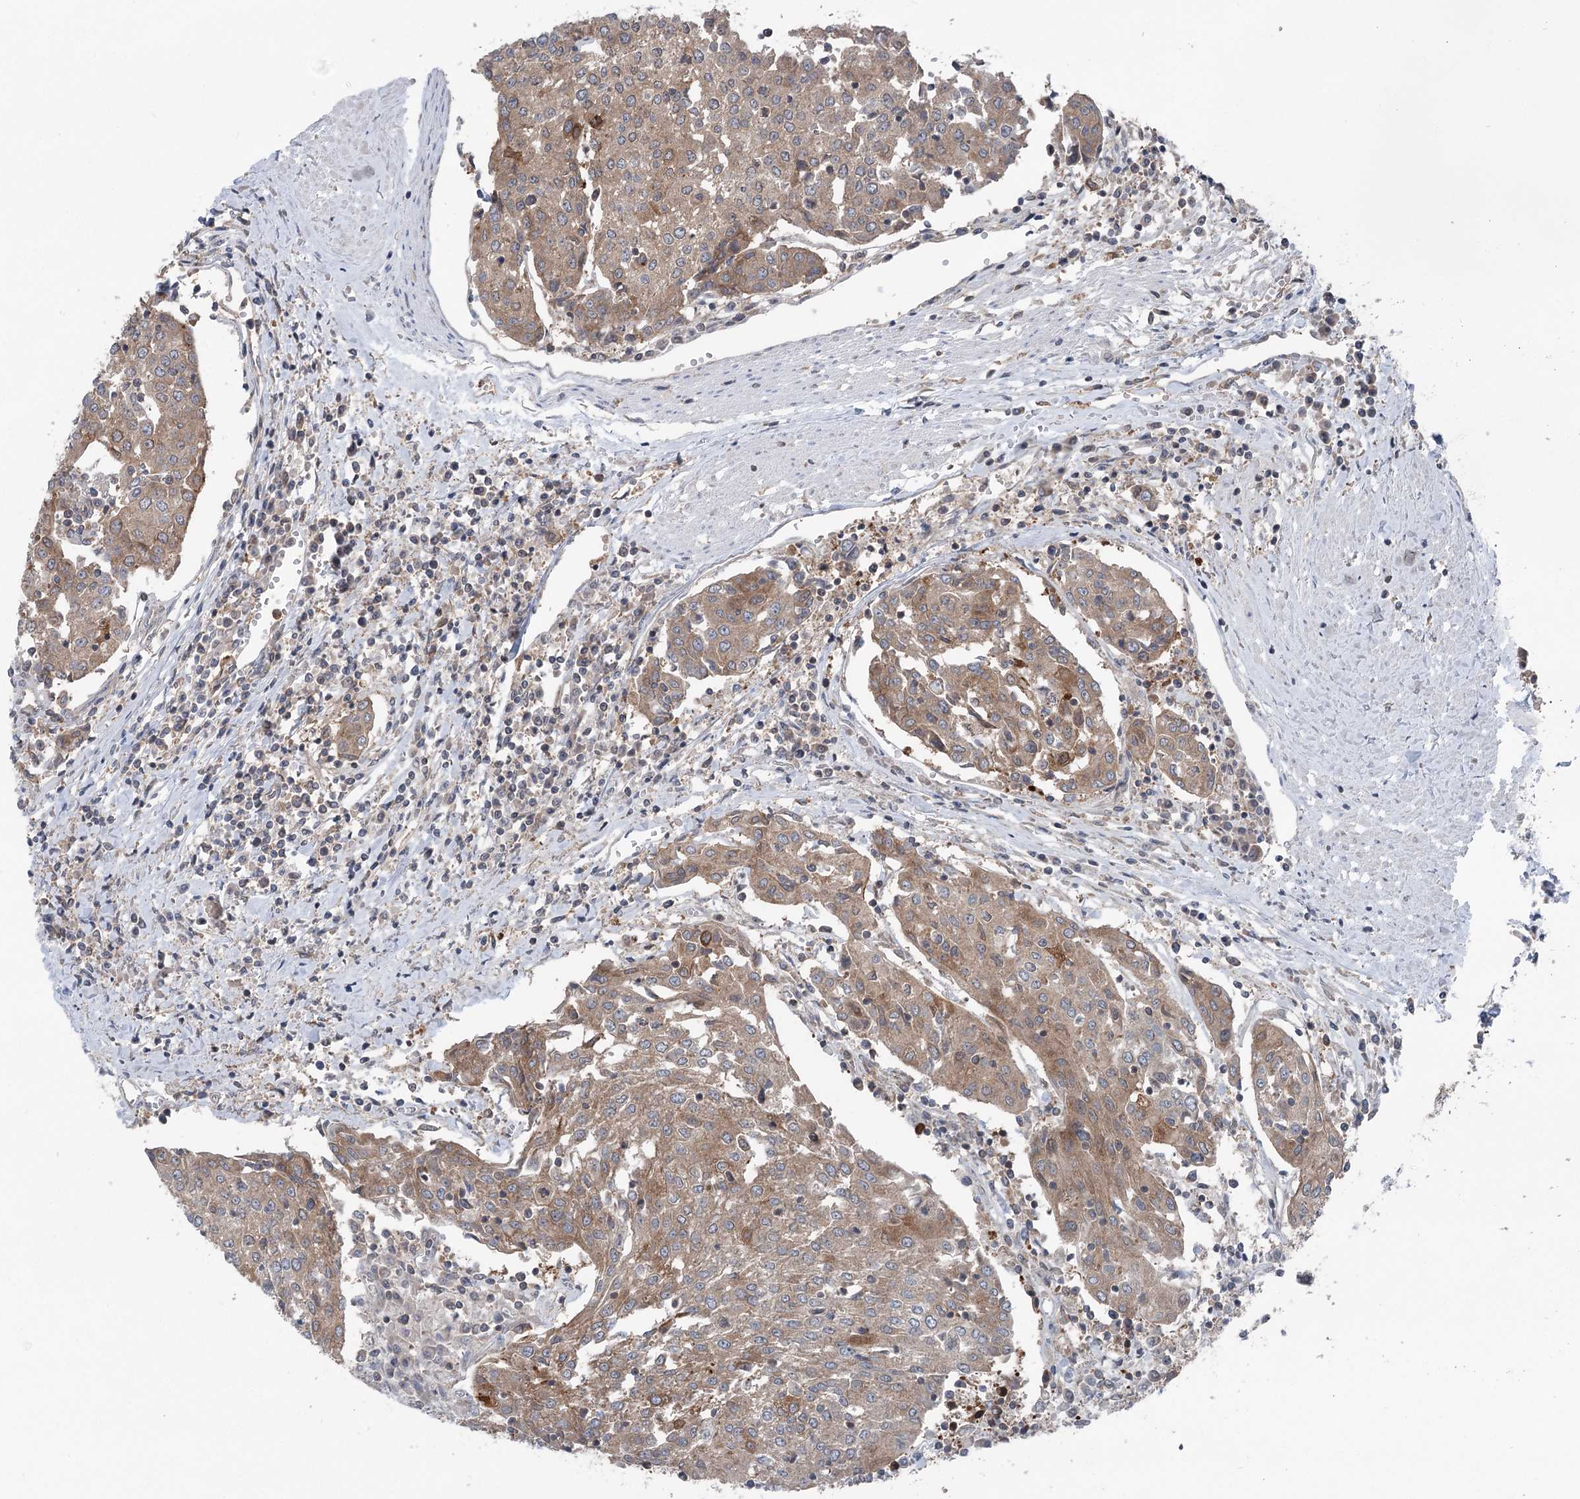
{"staining": {"intensity": "moderate", "quantity": "25%-75%", "location": "cytoplasmic/membranous"}, "tissue": "urothelial cancer", "cell_type": "Tumor cells", "image_type": "cancer", "snomed": [{"axis": "morphology", "description": "Urothelial carcinoma, High grade"}, {"axis": "topography", "description": "Urinary bladder"}], "caption": "Urothelial cancer stained for a protein (brown) shows moderate cytoplasmic/membranous positive expression in about 25%-75% of tumor cells.", "gene": "PPP1R21", "patient": {"sex": "female", "age": 85}}